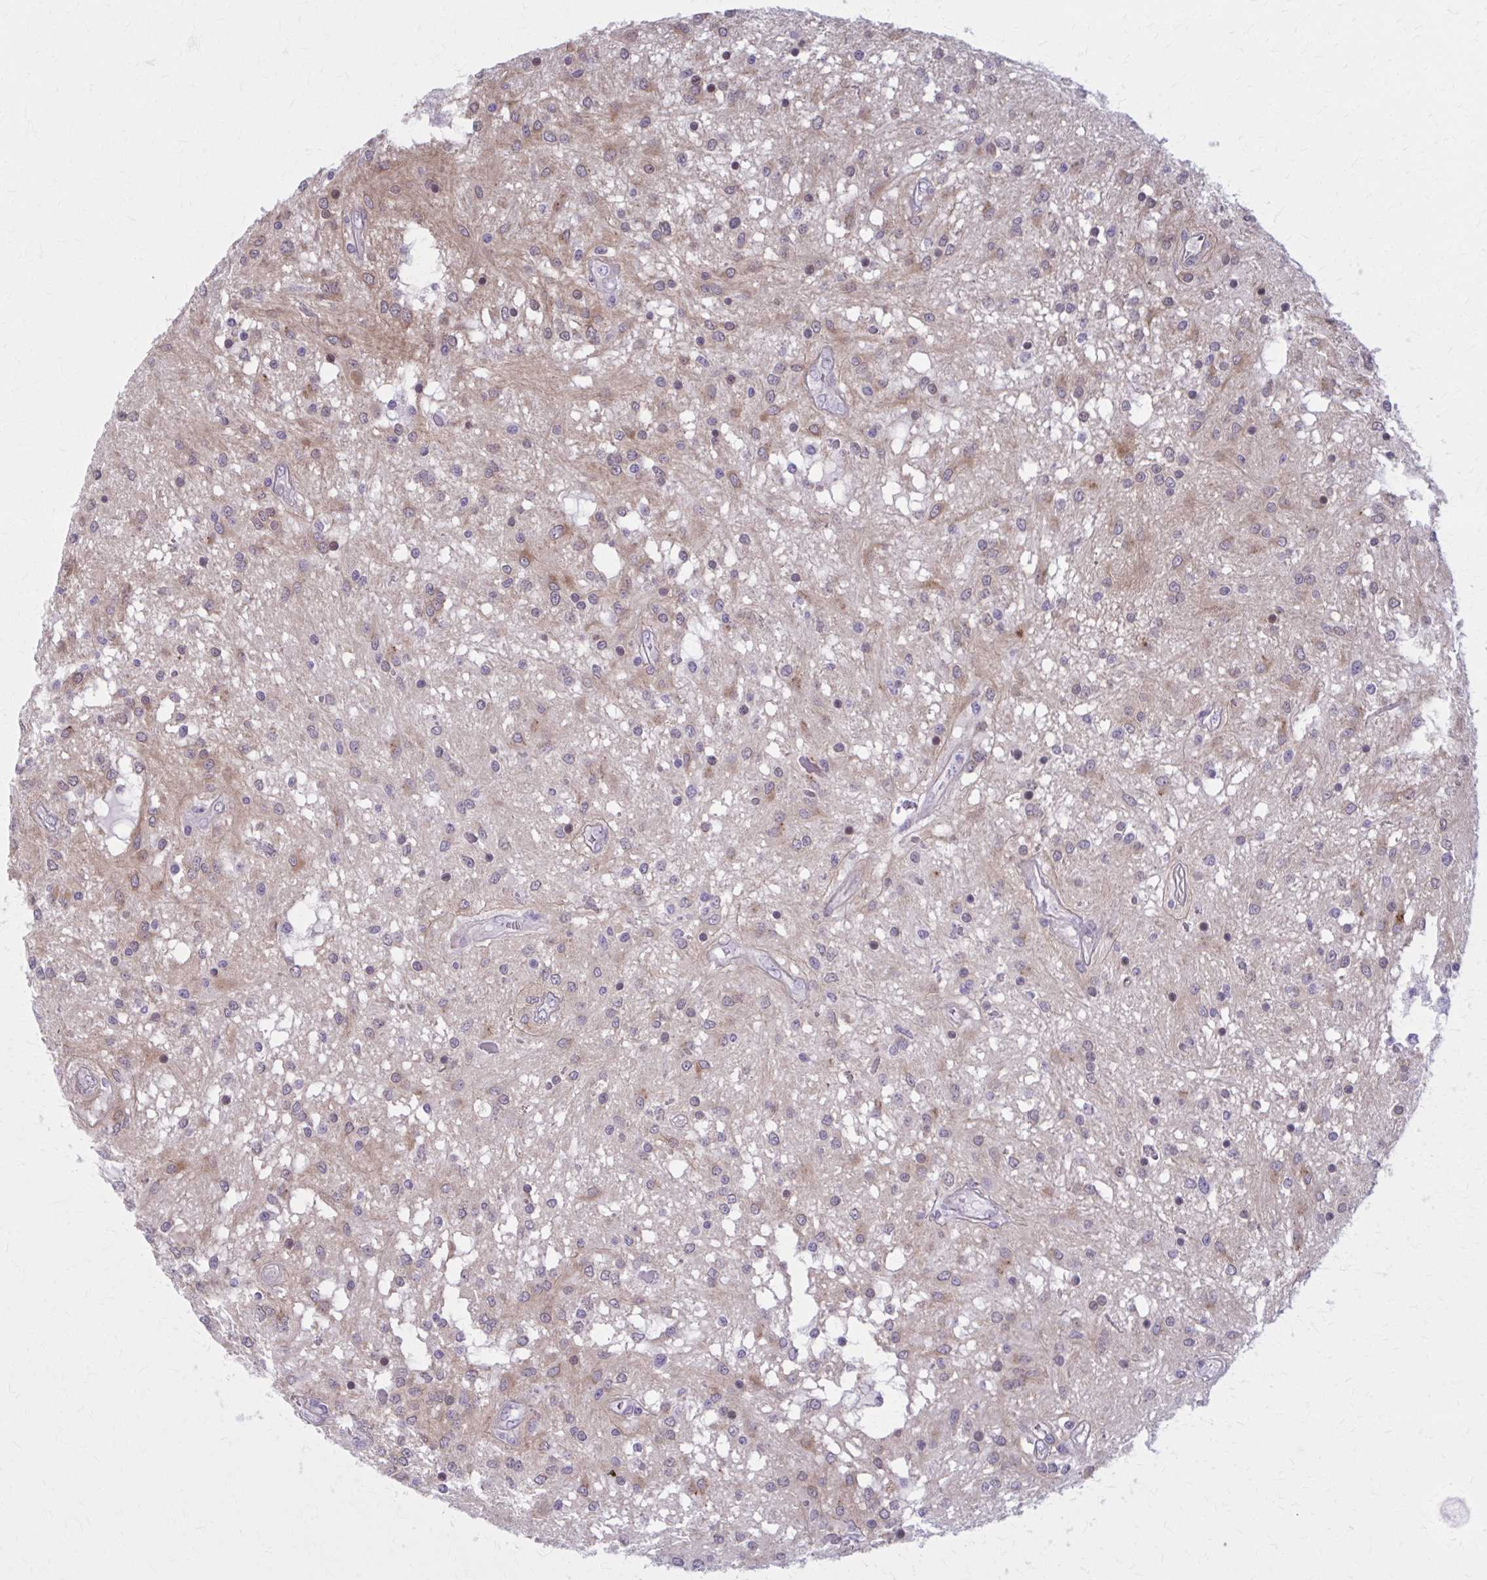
{"staining": {"intensity": "weak", "quantity": "25%-75%", "location": "cytoplasmic/membranous"}, "tissue": "glioma", "cell_type": "Tumor cells", "image_type": "cancer", "snomed": [{"axis": "morphology", "description": "Glioma, malignant, Low grade"}, {"axis": "topography", "description": "Cerebellum"}], "caption": "Malignant glioma (low-grade) stained with immunohistochemistry displays weak cytoplasmic/membranous staining in about 25%-75% of tumor cells.", "gene": "NUMBL", "patient": {"sex": "female", "age": 14}}